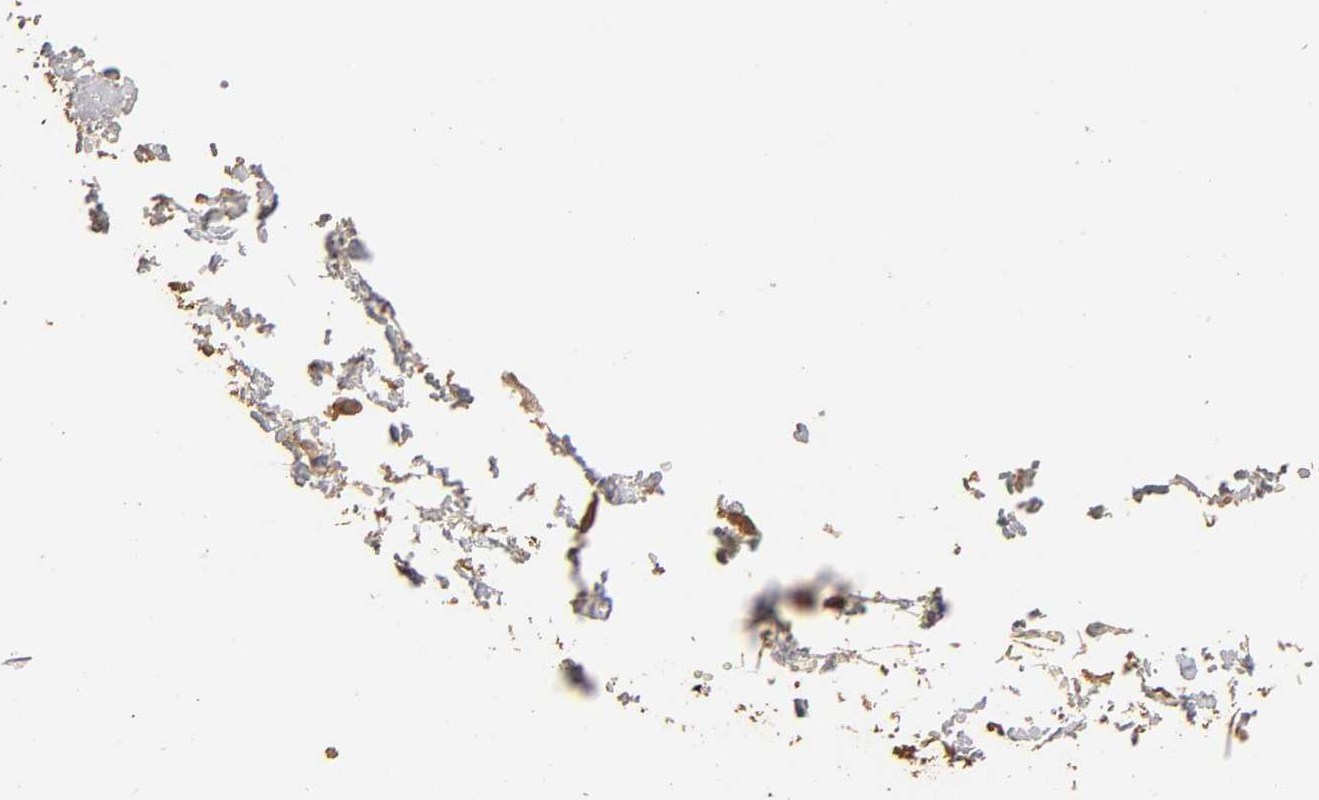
{"staining": {"intensity": "weak", "quantity": ">75%", "location": "cytoplasmic/membranous"}, "tissue": "adipose tissue", "cell_type": "Adipocytes", "image_type": "normal", "snomed": [{"axis": "morphology", "description": "Normal tissue, NOS"}, {"axis": "morphology", "description": "Inflammation, NOS"}, {"axis": "topography", "description": "Vascular tissue"}, {"axis": "topography", "description": "Salivary gland"}], "caption": "Adipose tissue stained with a brown dye reveals weak cytoplasmic/membranous positive expression in about >75% of adipocytes.", "gene": "VSIG4", "patient": {"sex": "female", "age": 75}}